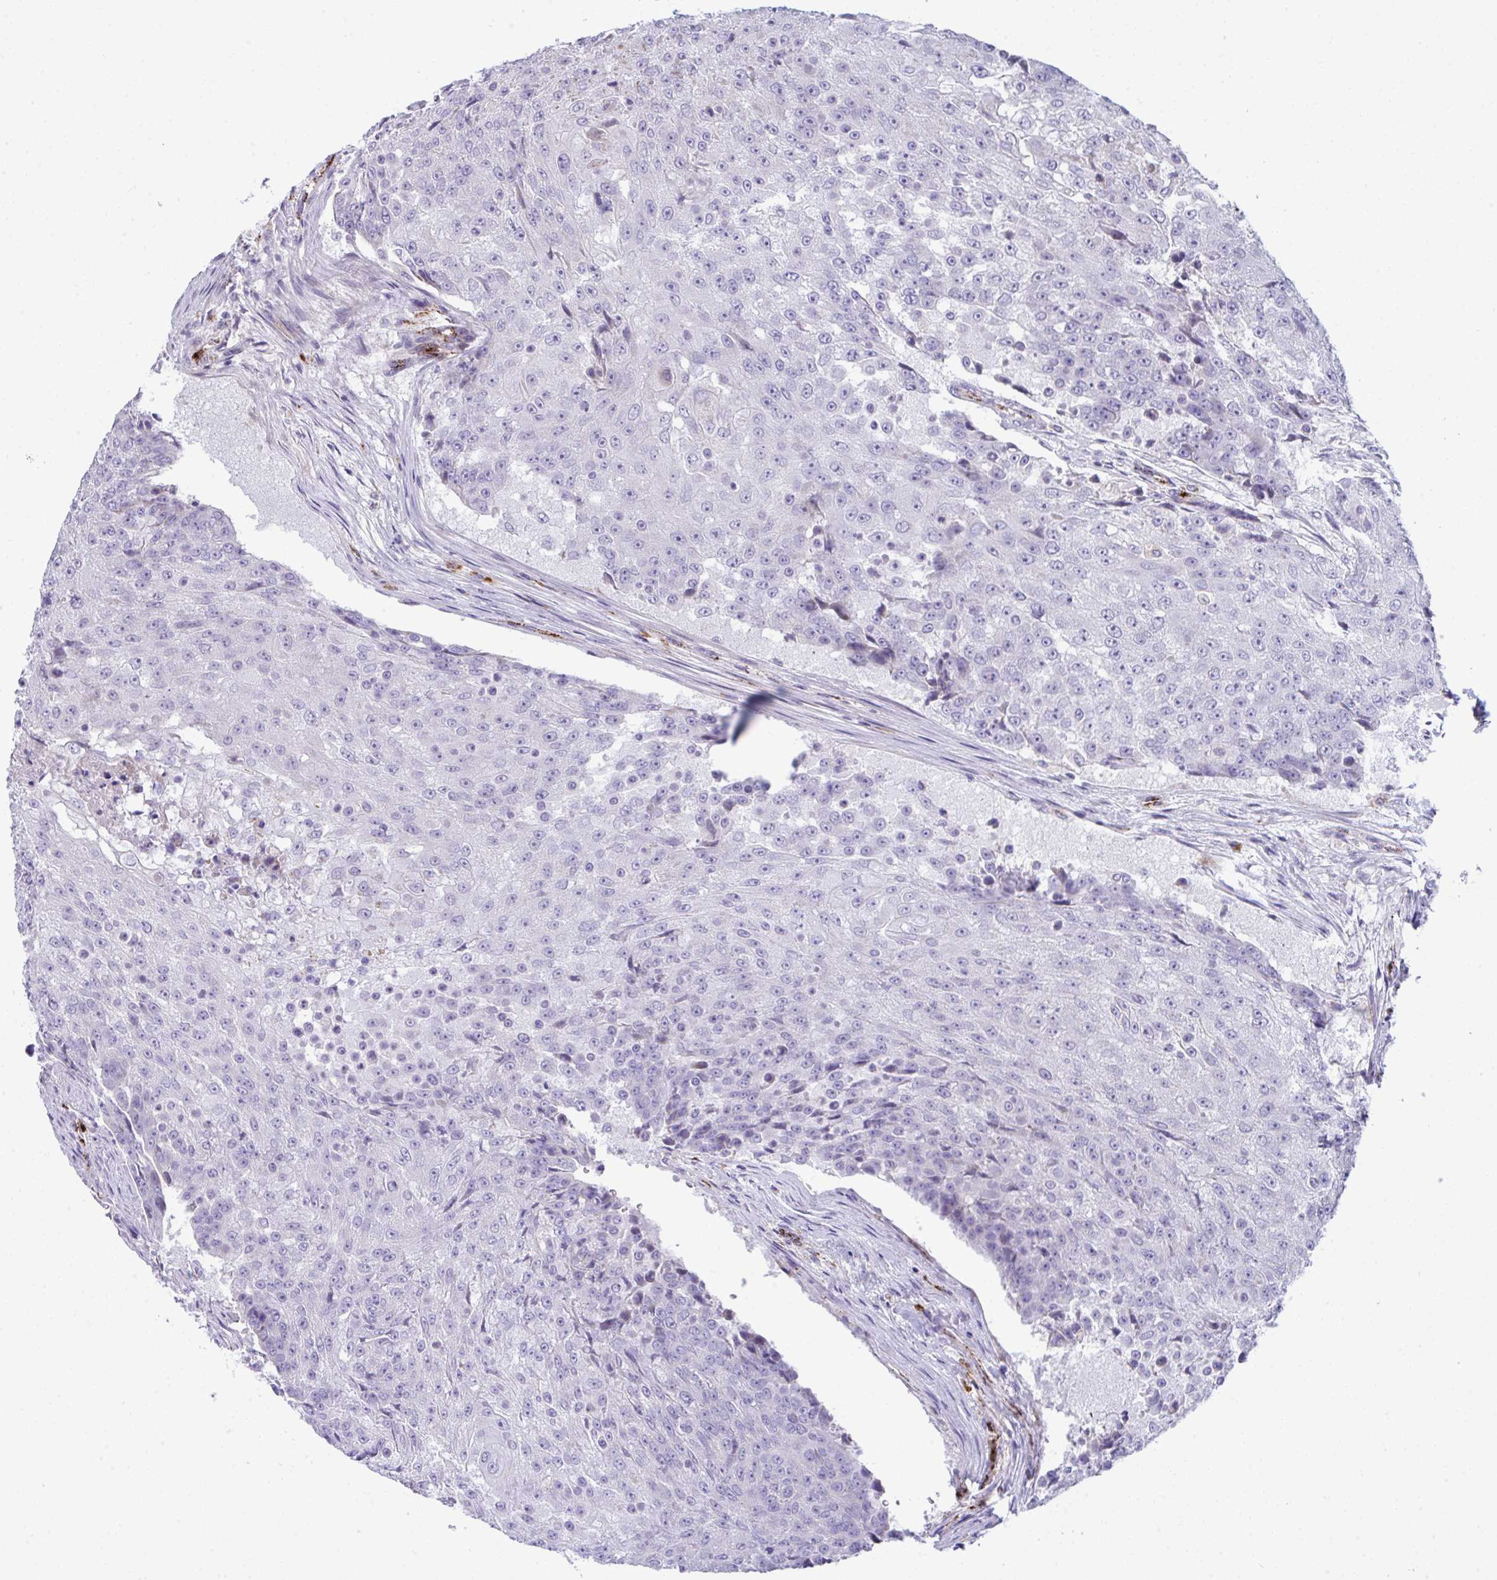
{"staining": {"intensity": "negative", "quantity": "none", "location": "none"}, "tissue": "urothelial cancer", "cell_type": "Tumor cells", "image_type": "cancer", "snomed": [{"axis": "morphology", "description": "Urothelial carcinoma, High grade"}, {"axis": "topography", "description": "Urinary bladder"}], "caption": "An immunohistochemistry photomicrograph of urothelial cancer is shown. There is no staining in tumor cells of urothelial cancer.", "gene": "TOR1AIP2", "patient": {"sex": "female", "age": 63}}